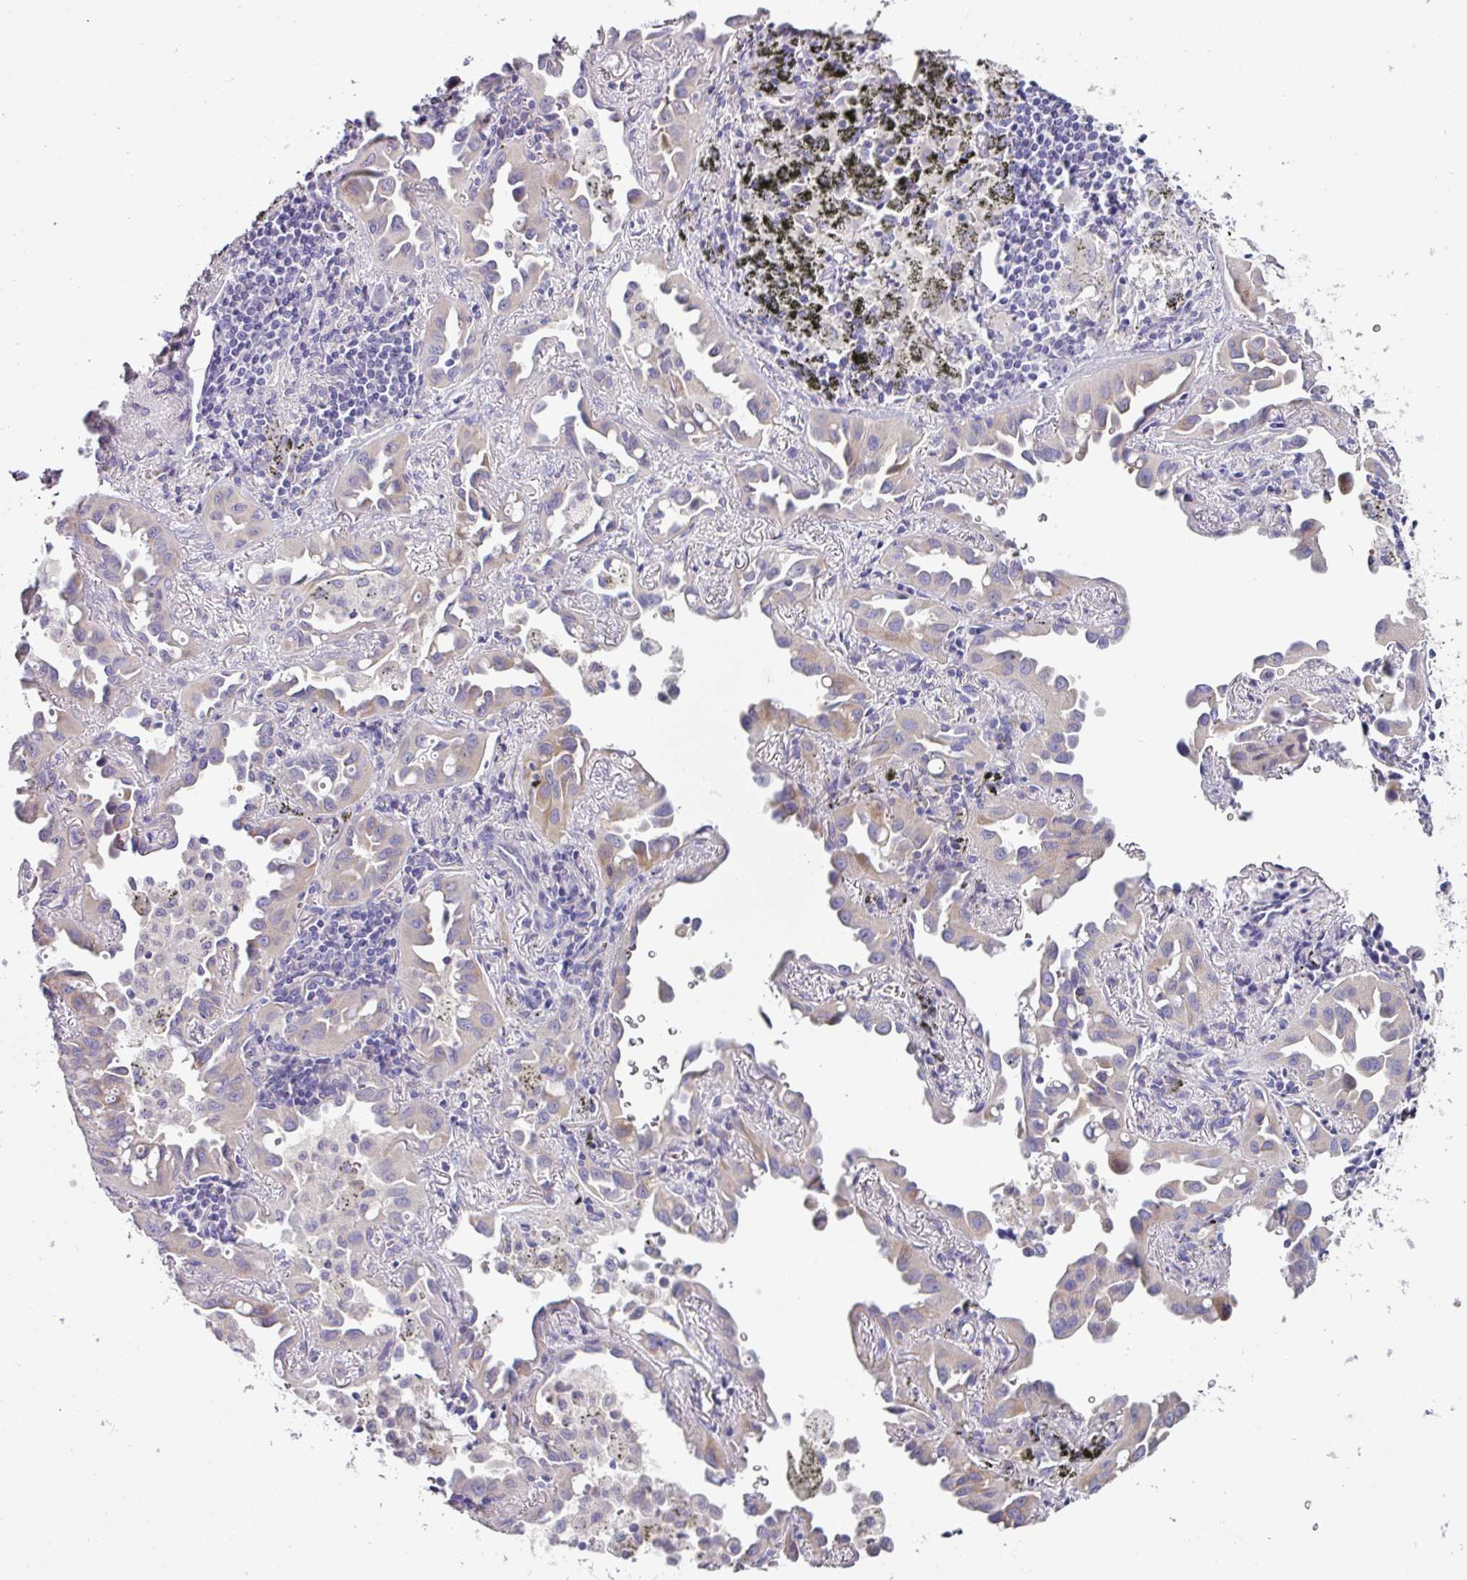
{"staining": {"intensity": "negative", "quantity": "none", "location": "none"}, "tissue": "lung cancer", "cell_type": "Tumor cells", "image_type": "cancer", "snomed": [{"axis": "morphology", "description": "Adenocarcinoma, NOS"}, {"axis": "topography", "description": "Lung"}], "caption": "The immunohistochemistry histopathology image has no significant positivity in tumor cells of adenocarcinoma (lung) tissue. The staining was performed using DAB to visualize the protein expression in brown, while the nuclei were stained in blue with hematoxylin (Magnification: 20x).", "gene": "RGS16", "patient": {"sex": "male", "age": 68}}